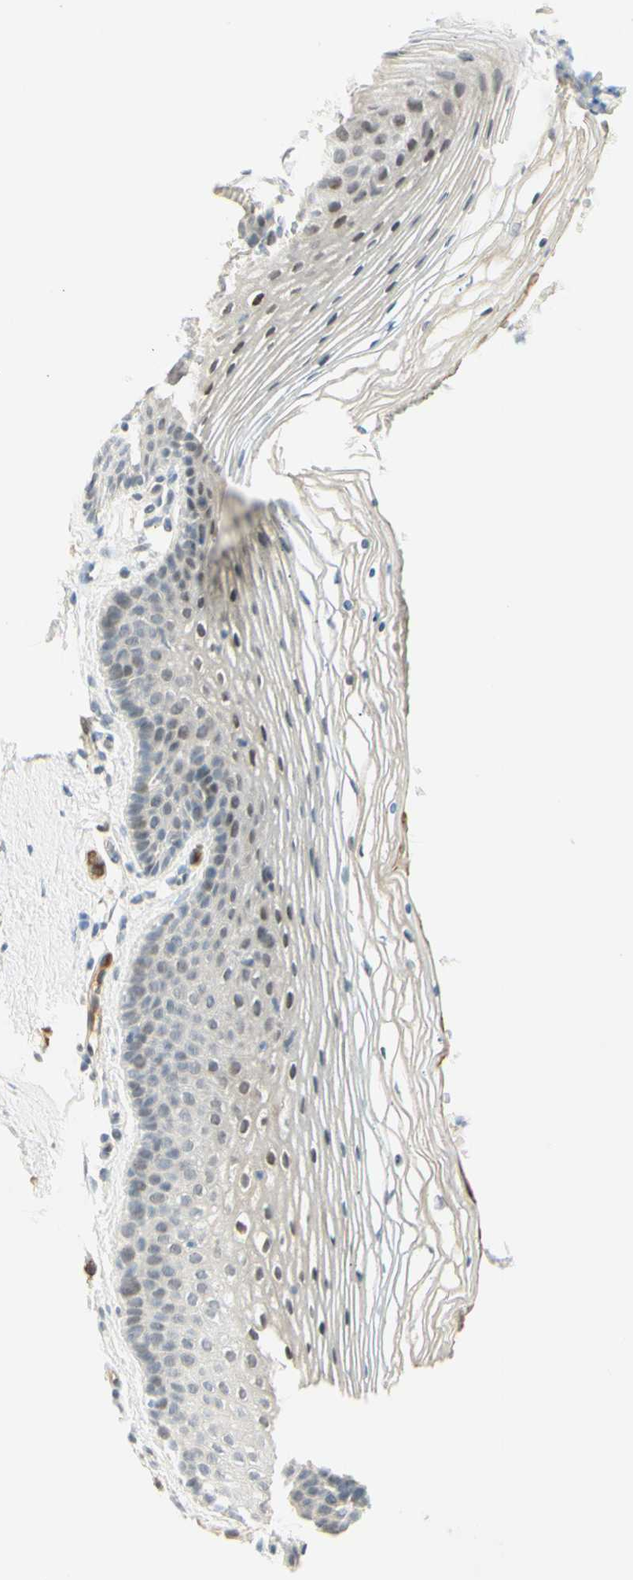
{"staining": {"intensity": "weak", "quantity": "<25%", "location": "nuclear"}, "tissue": "vagina", "cell_type": "Squamous epithelial cells", "image_type": "normal", "snomed": [{"axis": "morphology", "description": "Normal tissue, NOS"}, {"axis": "topography", "description": "Vagina"}], "caption": "Micrograph shows no protein expression in squamous epithelial cells of unremarkable vagina.", "gene": "ANGPT2", "patient": {"sex": "female", "age": 32}}